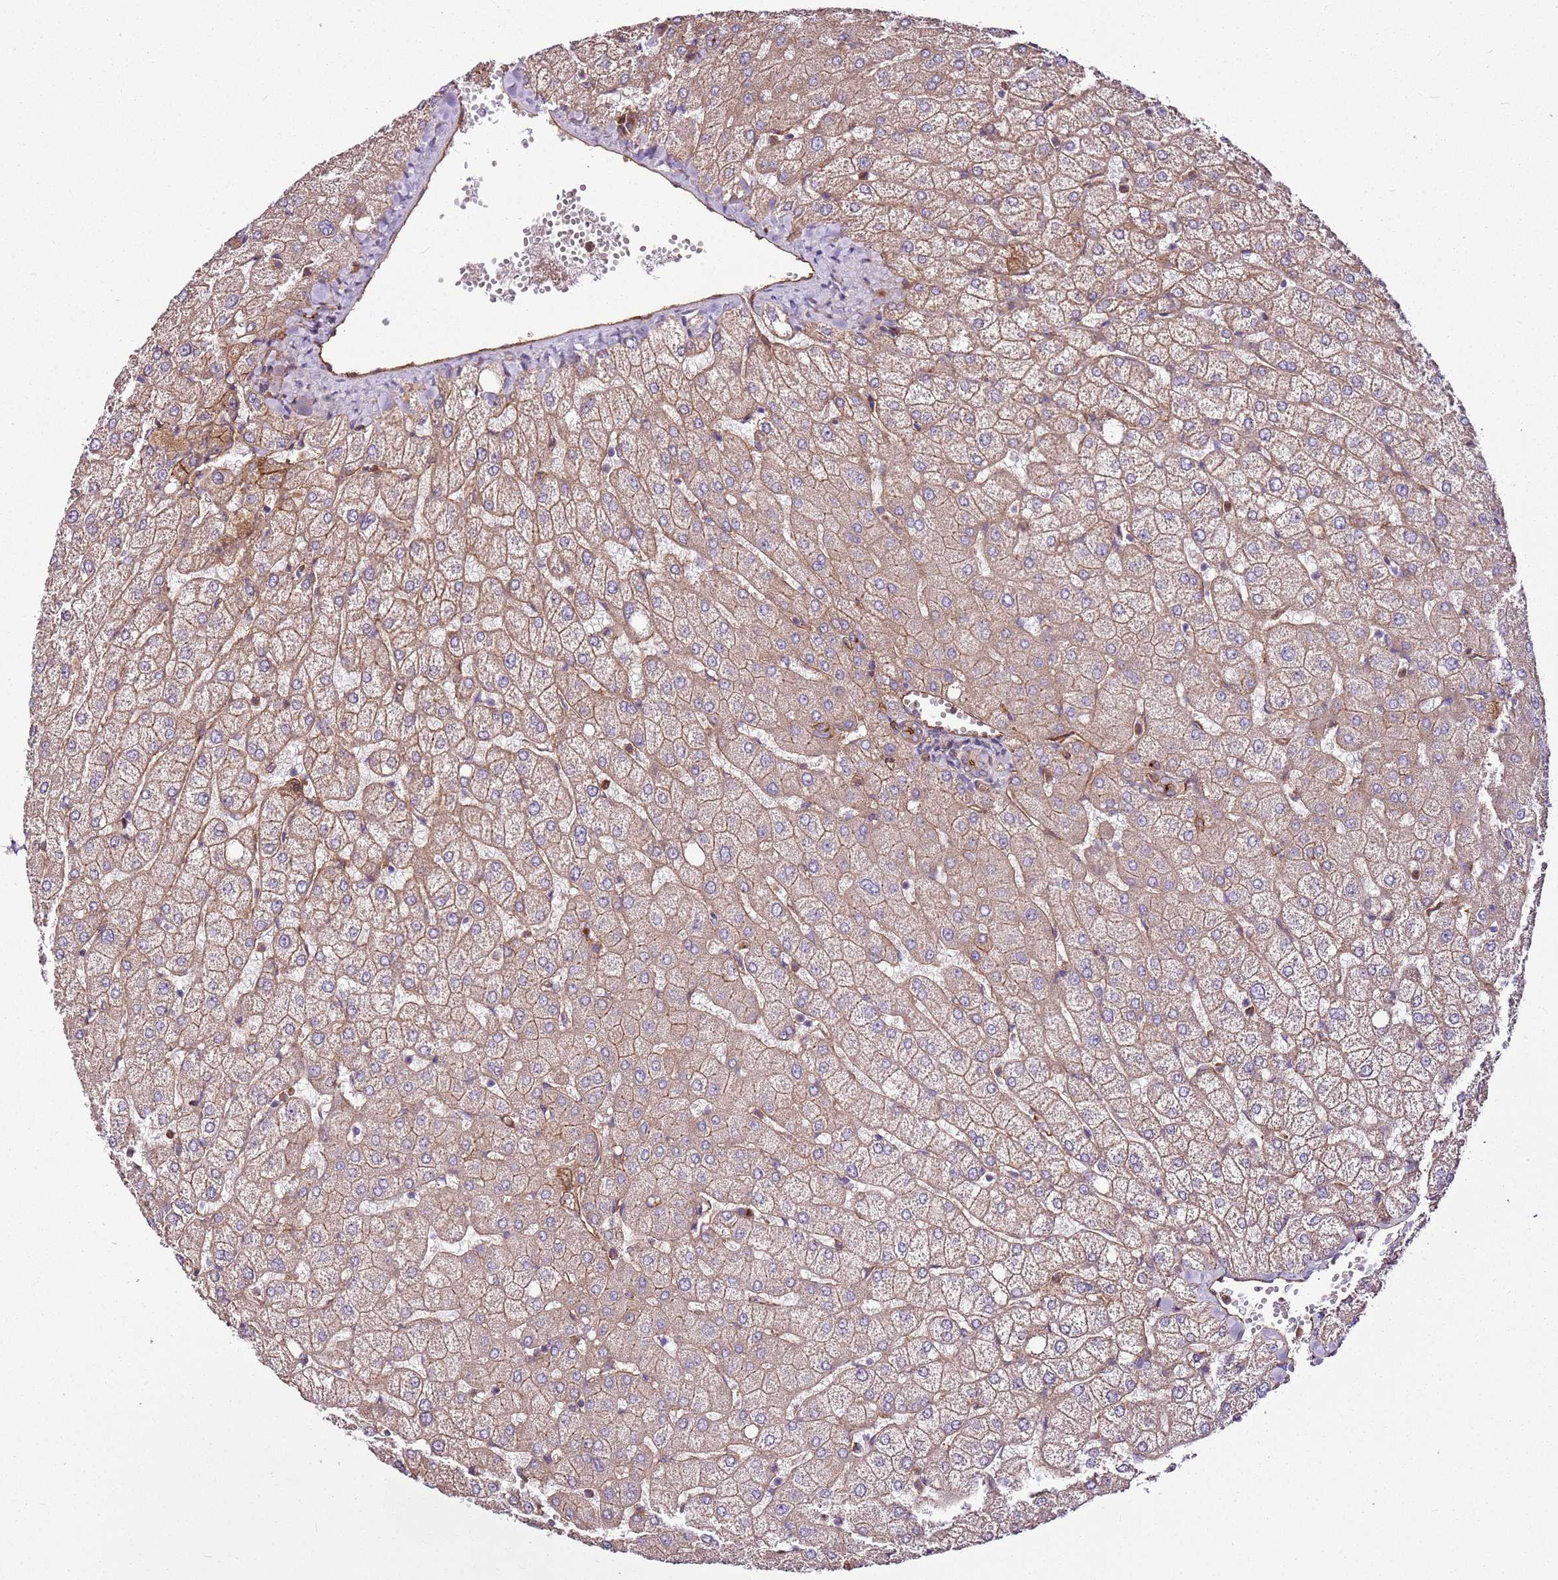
{"staining": {"intensity": "moderate", "quantity": "25%-75%", "location": "cytoplasmic/membranous"}, "tissue": "liver", "cell_type": "Cholangiocytes", "image_type": "normal", "snomed": [{"axis": "morphology", "description": "Normal tissue, NOS"}, {"axis": "topography", "description": "Liver"}], "caption": "IHC of benign liver displays medium levels of moderate cytoplasmic/membranous staining in approximately 25%-75% of cholangiocytes.", "gene": "ZNF827", "patient": {"sex": "female", "age": 54}}